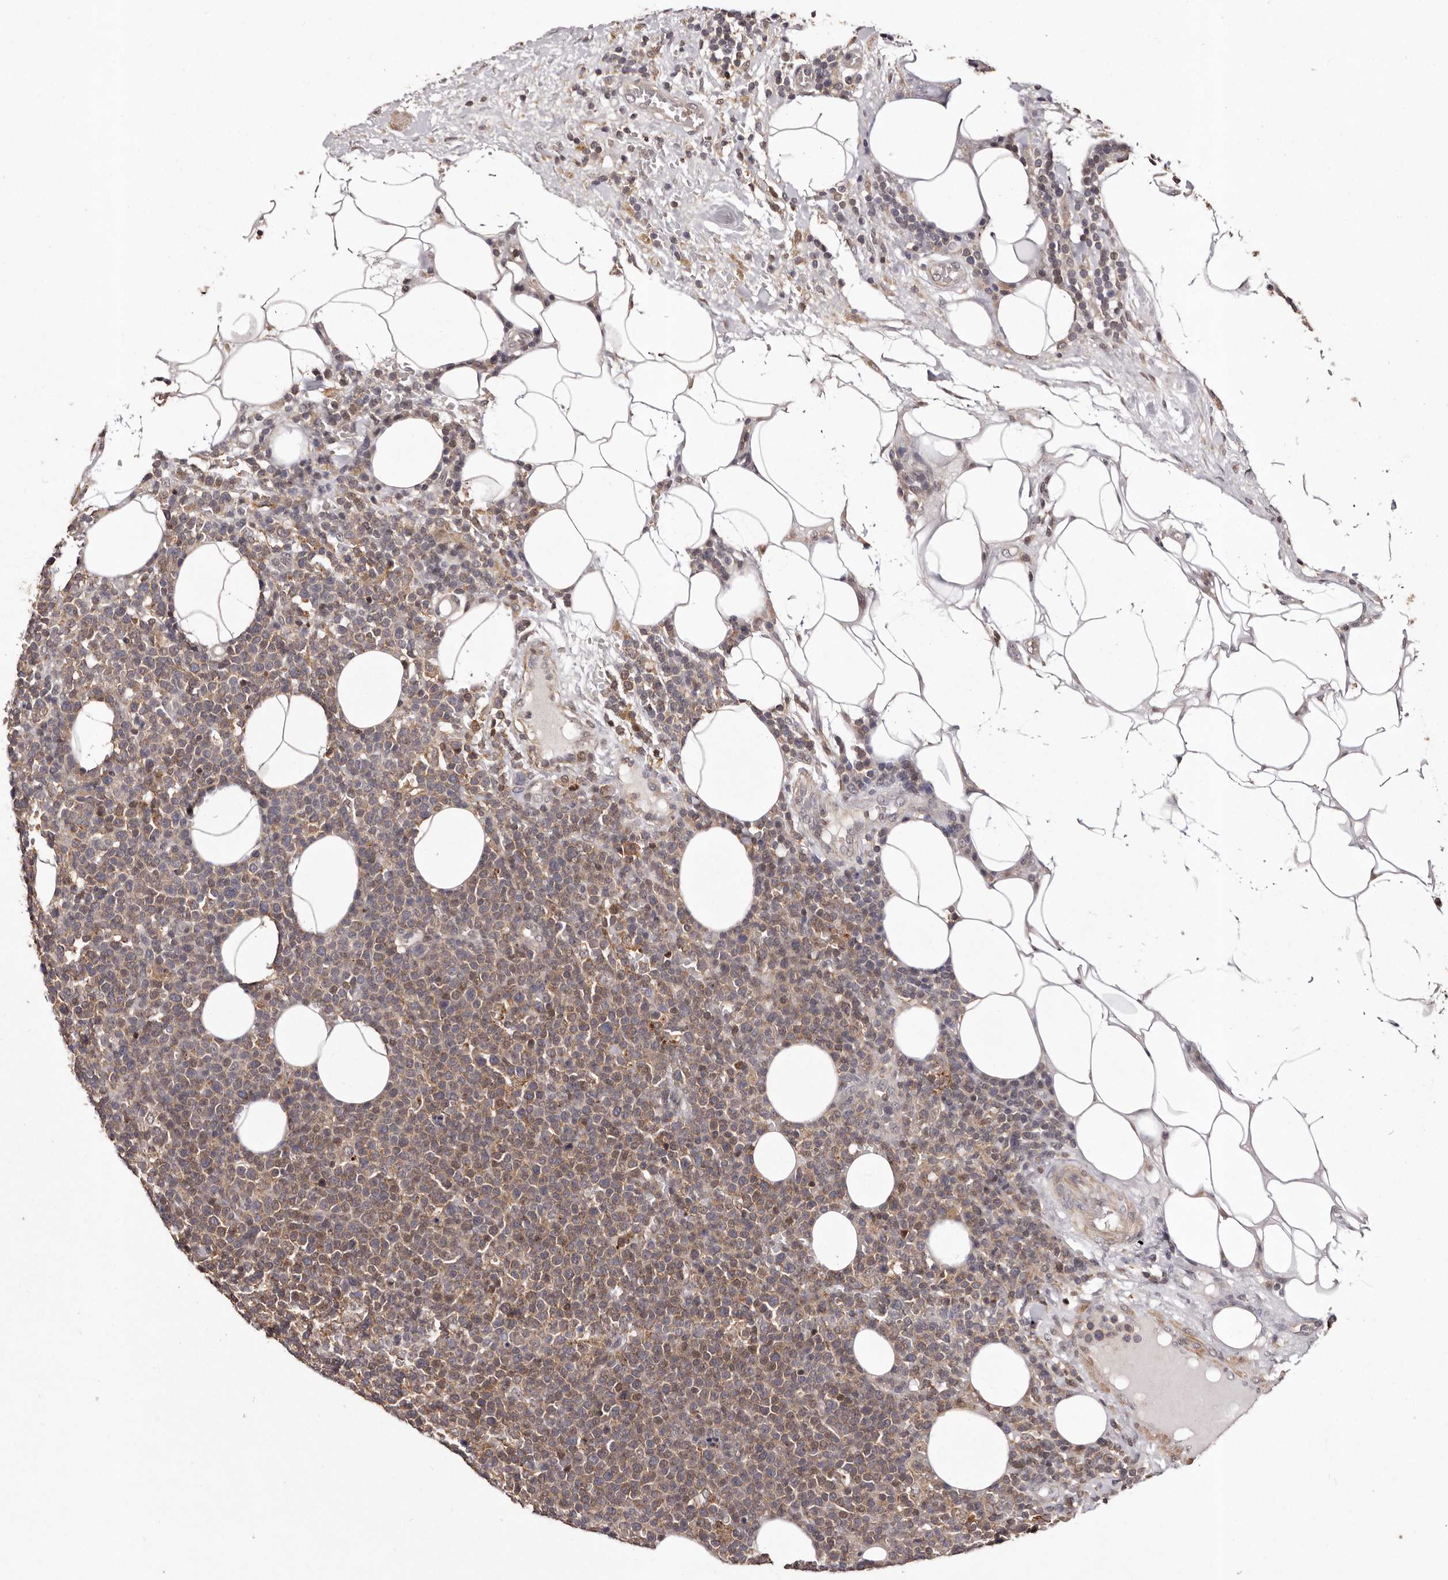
{"staining": {"intensity": "weak", "quantity": ">75%", "location": "cytoplasmic/membranous,nuclear"}, "tissue": "lymphoma", "cell_type": "Tumor cells", "image_type": "cancer", "snomed": [{"axis": "morphology", "description": "Malignant lymphoma, non-Hodgkin's type, High grade"}, {"axis": "topography", "description": "Lymph node"}], "caption": "Lymphoma stained with immunohistochemistry (IHC) reveals weak cytoplasmic/membranous and nuclear positivity in about >75% of tumor cells. (DAB (3,3'-diaminobenzidine) = brown stain, brightfield microscopy at high magnification).", "gene": "FBXO5", "patient": {"sex": "male", "age": 61}}